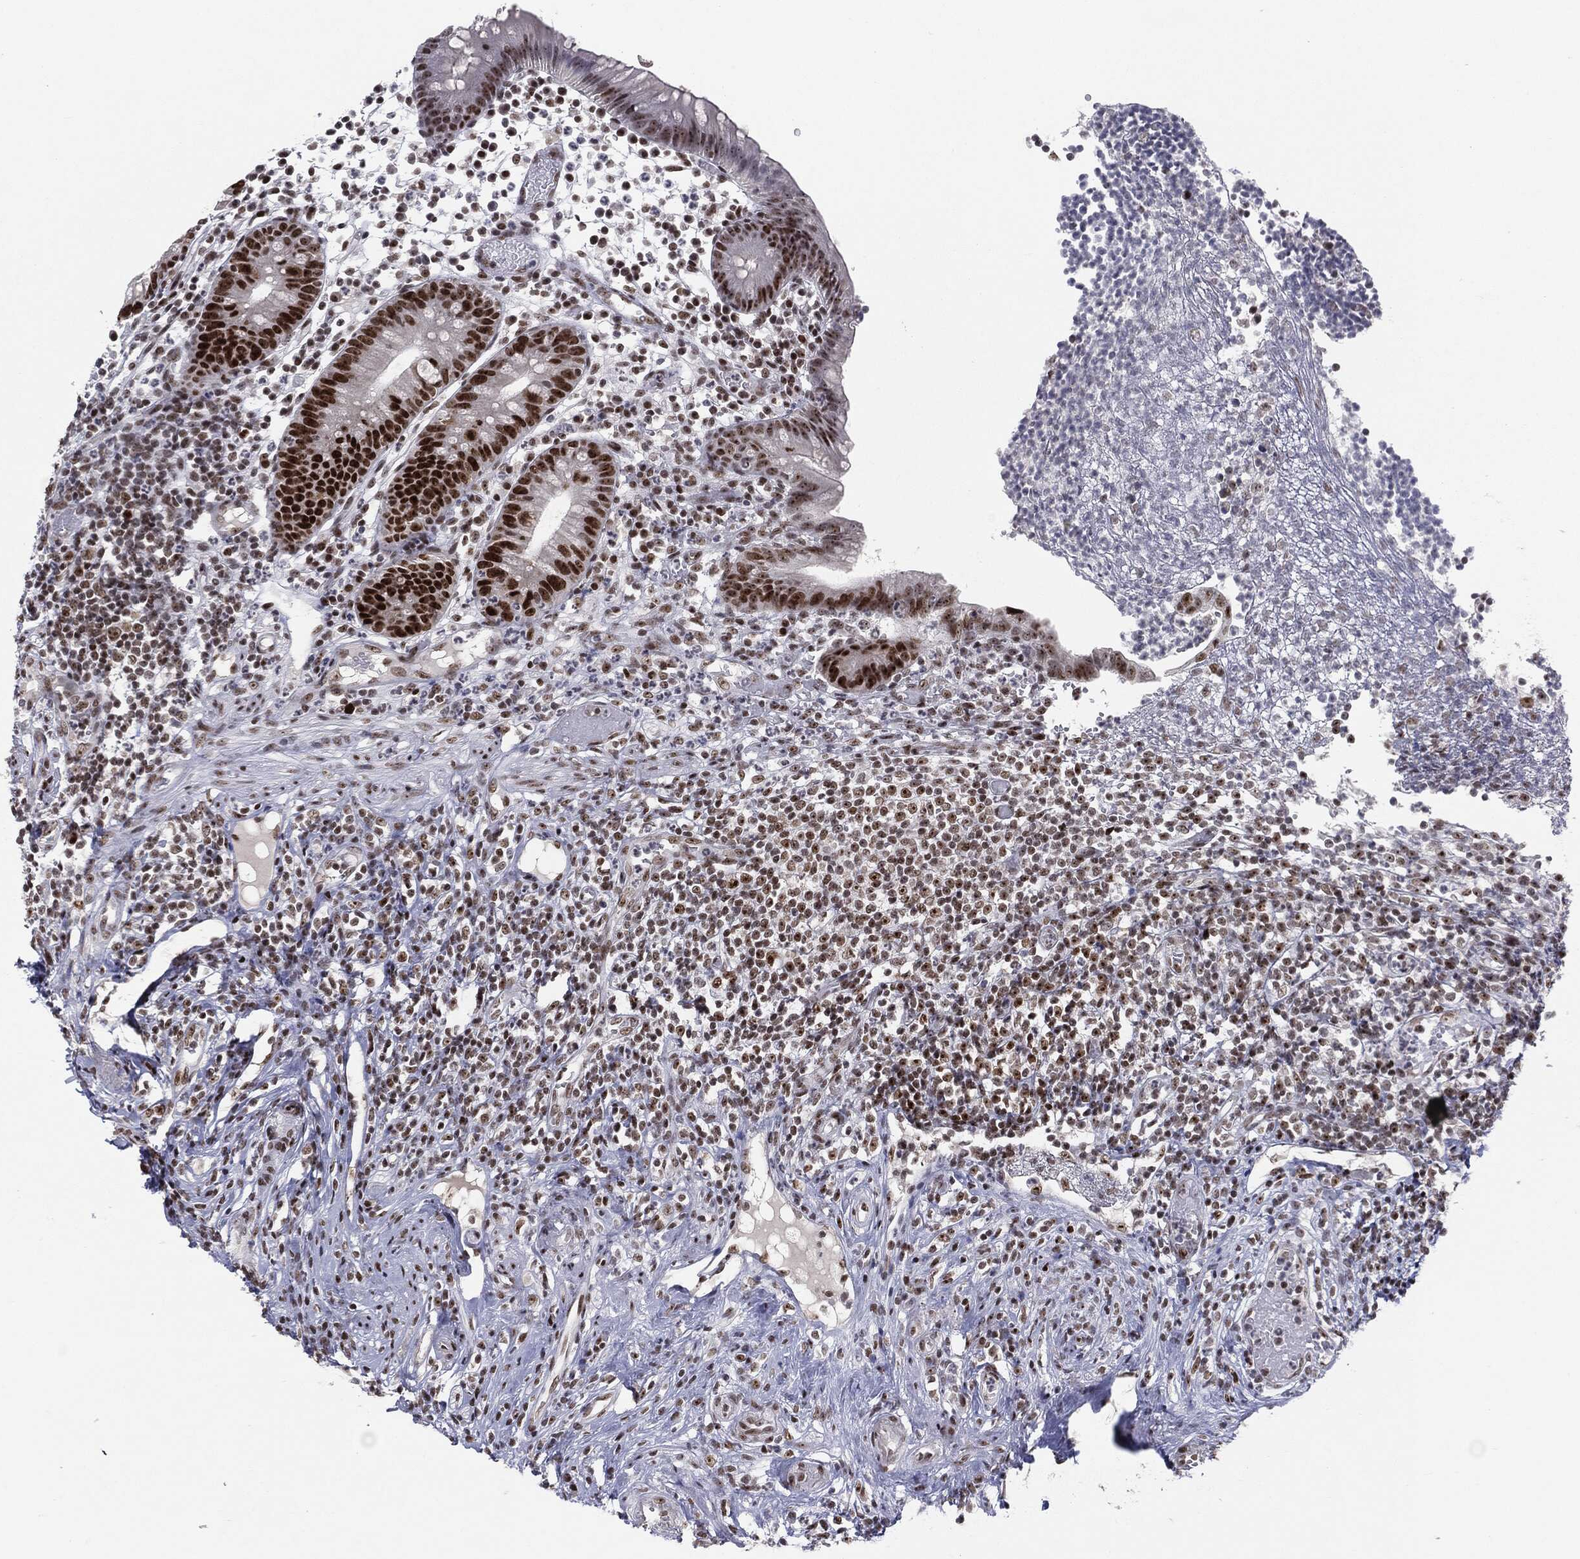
{"staining": {"intensity": "strong", "quantity": "25%-75%", "location": "nuclear"}, "tissue": "appendix", "cell_type": "Glandular cells", "image_type": "normal", "snomed": [{"axis": "morphology", "description": "Normal tissue, NOS"}, {"axis": "topography", "description": "Appendix"}], "caption": "Appendix stained with IHC shows strong nuclear expression in approximately 25%-75% of glandular cells. The protein of interest is shown in brown color, while the nuclei are stained blue.", "gene": "MDC1", "patient": {"sex": "female", "age": 40}}